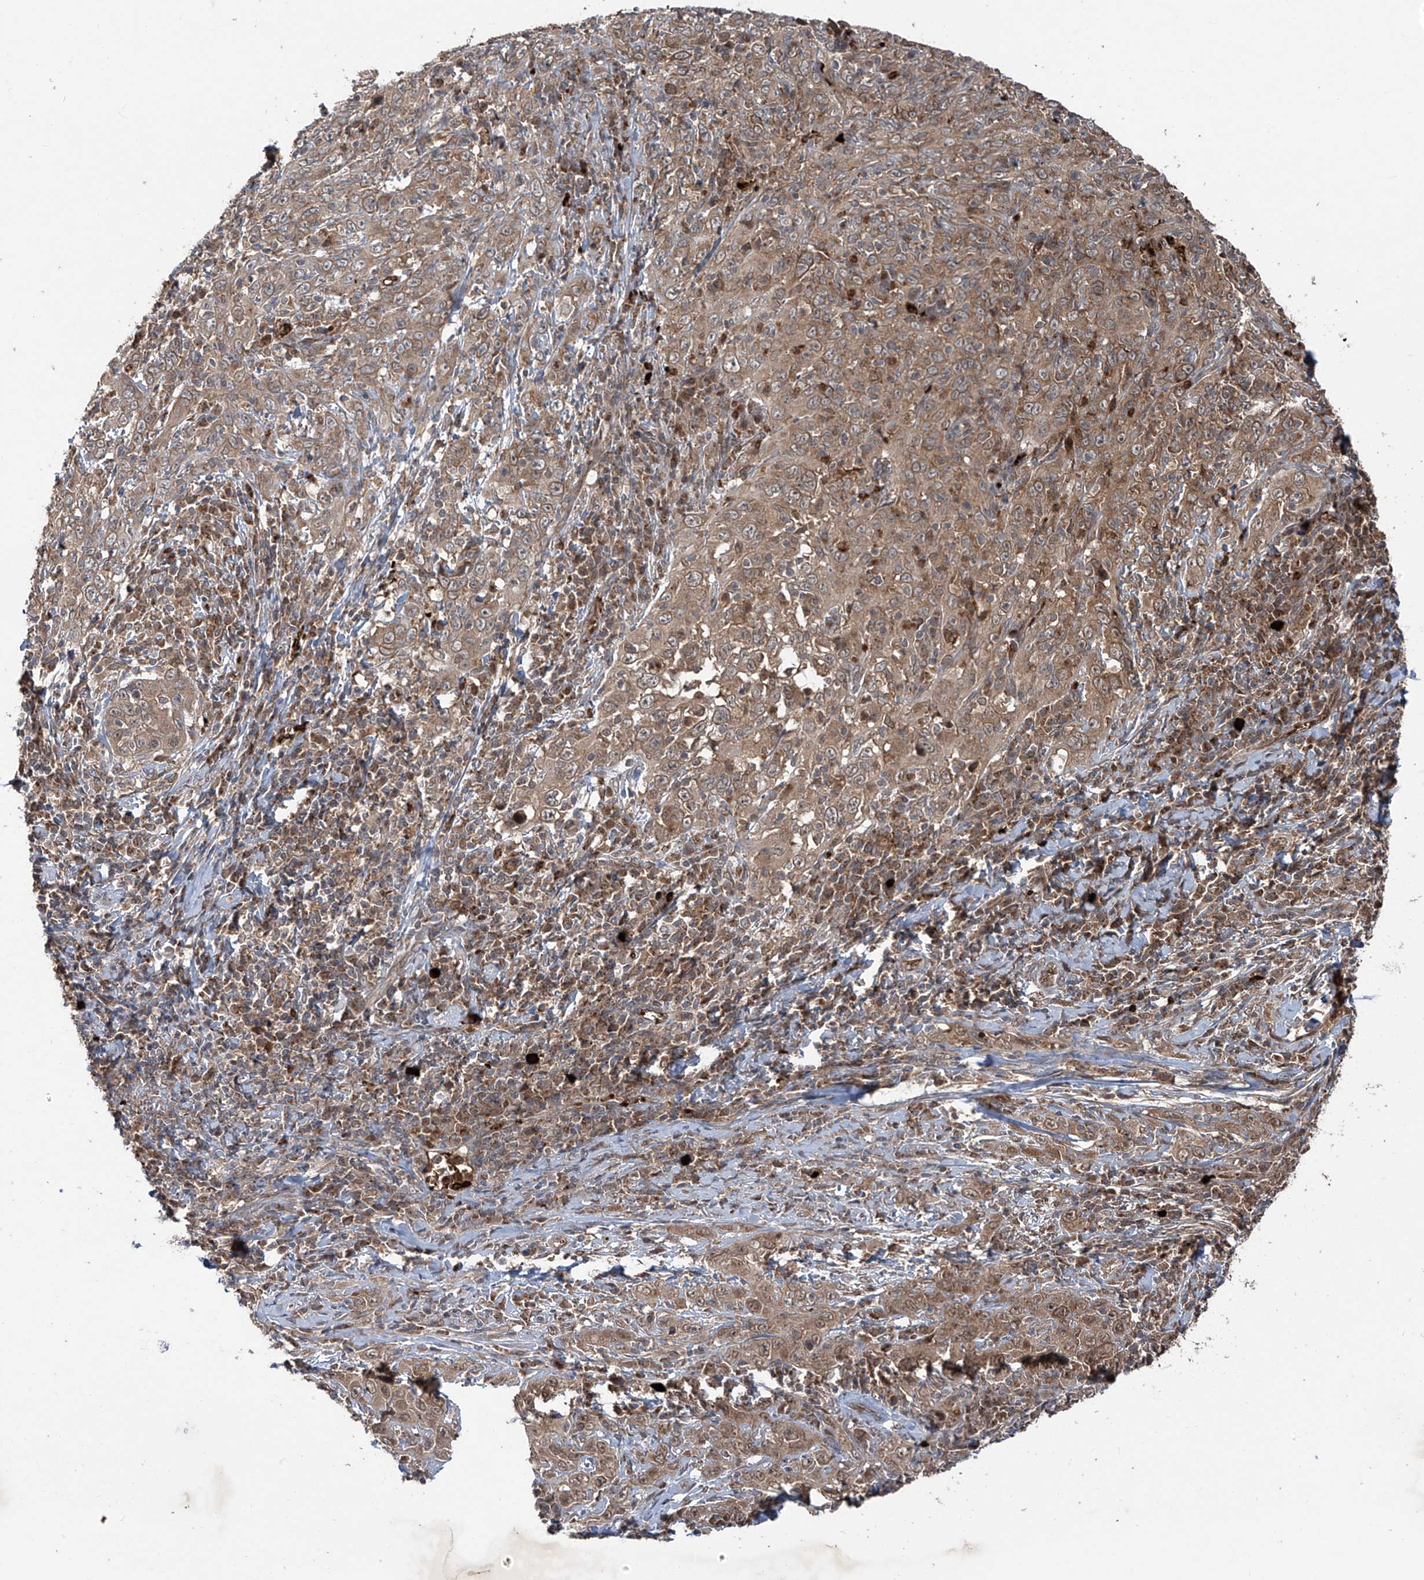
{"staining": {"intensity": "weak", "quantity": "25%-75%", "location": "cytoplasmic/membranous"}, "tissue": "cervical cancer", "cell_type": "Tumor cells", "image_type": "cancer", "snomed": [{"axis": "morphology", "description": "Squamous cell carcinoma, NOS"}, {"axis": "topography", "description": "Cervix"}], "caption": "Brown immunohistochemical staining in human cervical cancer reveals weak cytoplasmic/membranous positivity in approximately 25%-75% of tumor cells.", "gene": "ZDHHC9", "patient": {"sex": "female", "age": 46}}